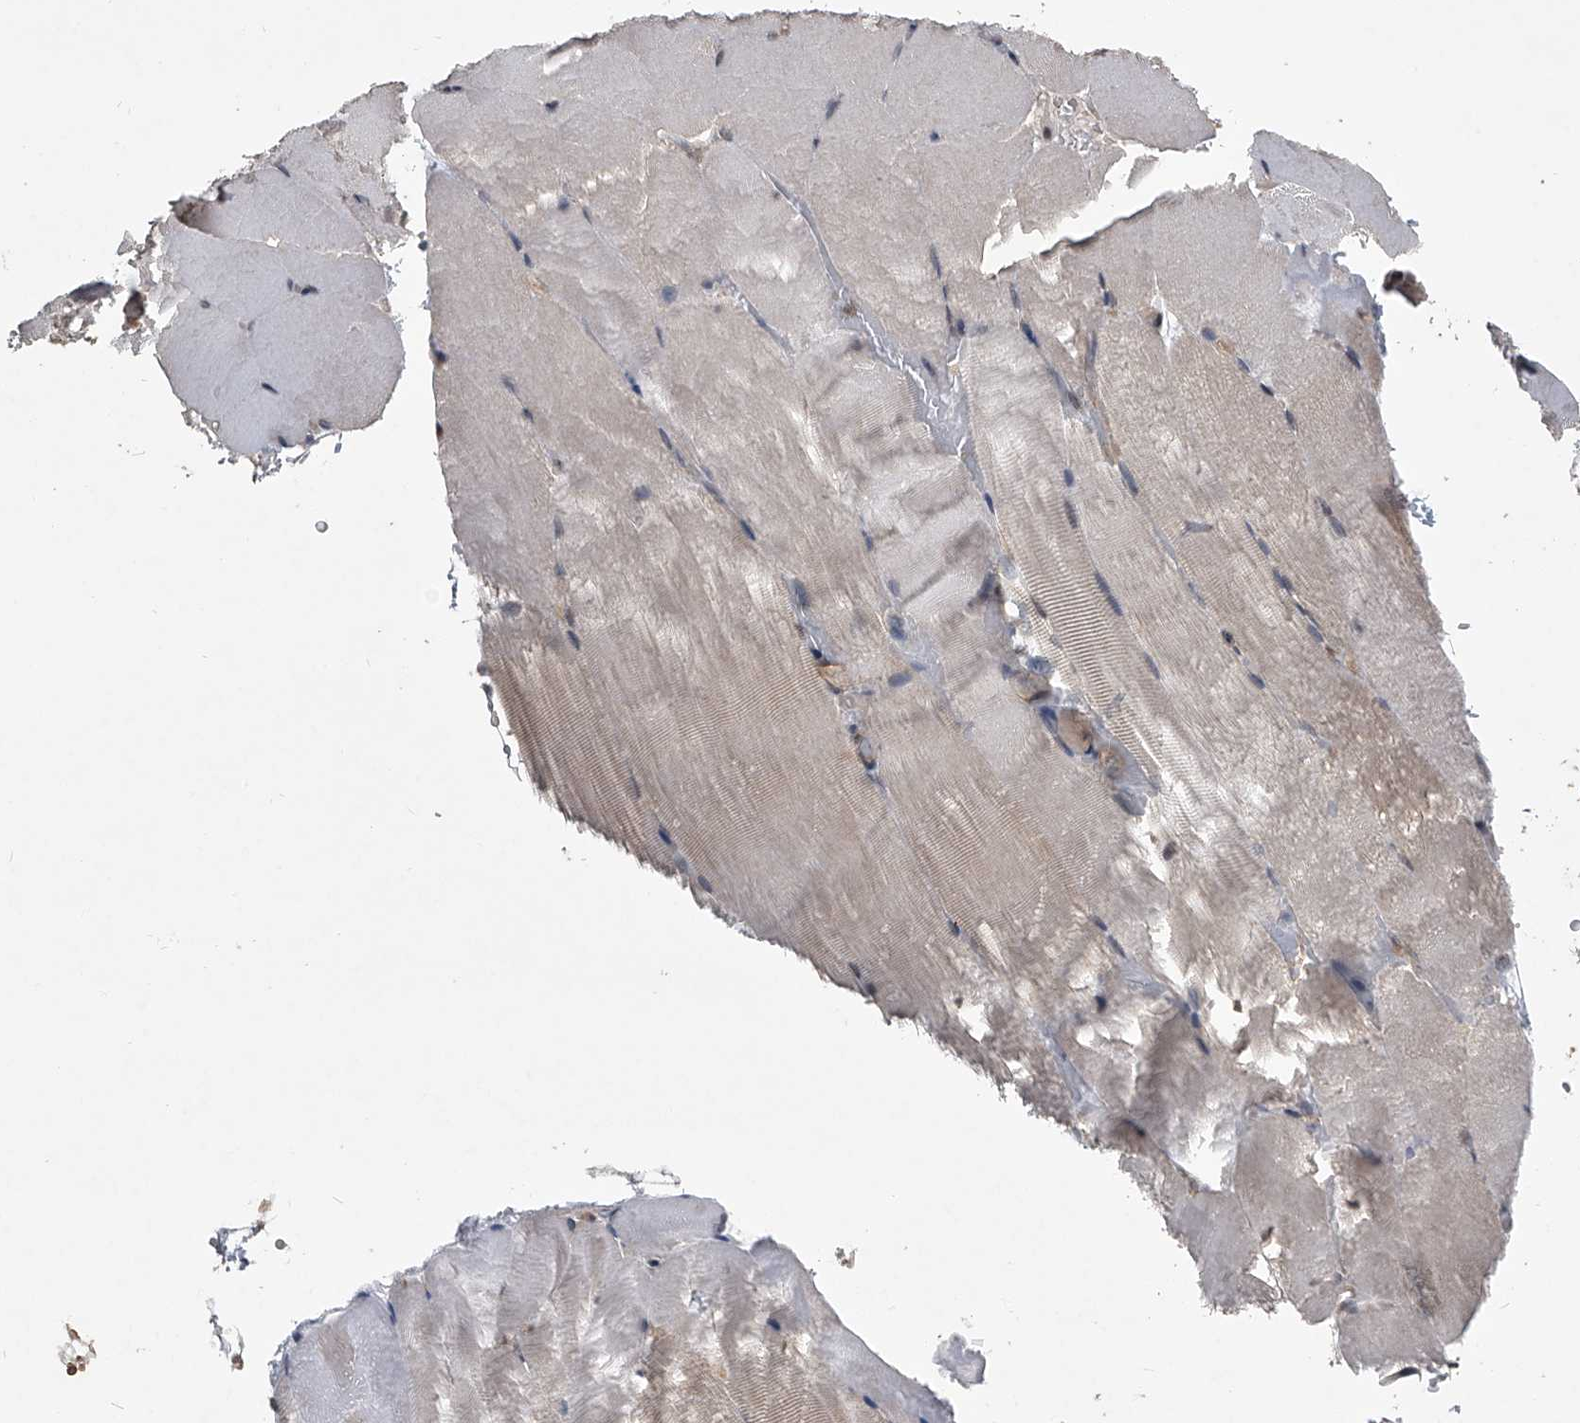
{"staining": {"intensity": "weak", "quantity": "<25%", "location": "cytoplasmic/membranous"}, "tissue": "skeletal muscle", "cell_type": "Myocytes", "image_type": "normal", "snomed": [{"axis": "morphology", "description": "Normal tissue, NOS"}, {"axis": "topography", "description": "Skeletal muscle"}, {"axis": "topography", "description": "Parathyroid gland"}], "caption": "Micrograph shows no protein staining in myocytes of normal skeletal muscle. Brightfield microscopy of IHC stained with DAB (3,3'-diaminobenzidine) (brown) and hematoxylin (blue), captured at high magnification.", "gene": "TSNAX", "patient": {"sex": "female", "age": 37}}